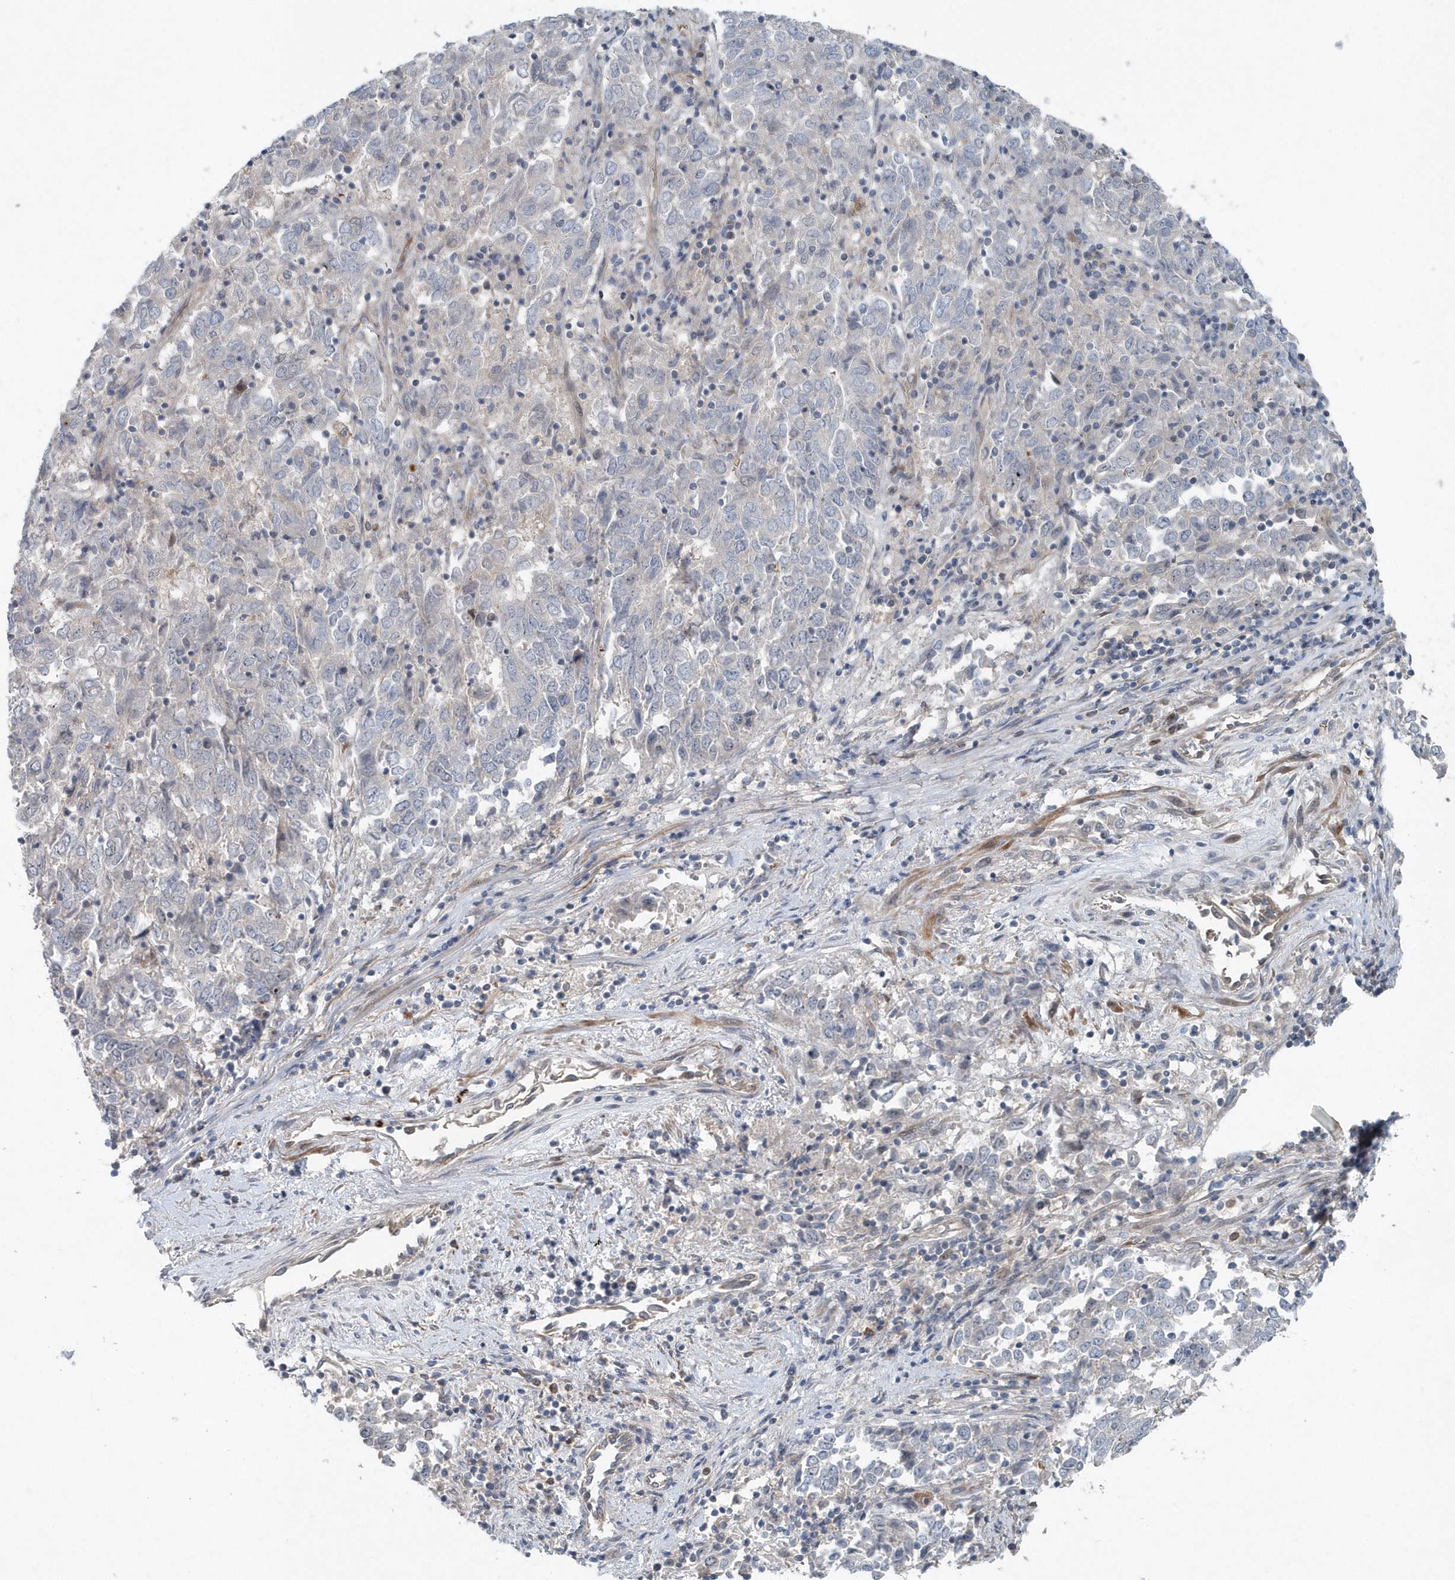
{"staining": {"intensity": "negative", "quantity": "none", "location": "none"}, "tissue": "endometrial cancer", "cell_type": "Tumor cells", "image_type": "cancer", "snomed": [{"axis": "morphology", "description": "Adenocarcinoma, NOS"}, {"axis": "topography", "description": "Endometrium"}], "caption": "The immunohistochemistry (IHC) micrograph has no significant positivity in tumor cells of endometrial cancer tissue. The staining was performed using DAB (3,3'-diaminobenzidine) to visualize the protein expression in brown, while the nuclei were stained in blue with hematoxylin (Magnification: 20x).", "gene": "MCC", "patient": {"sex": "female", "age": 80}}